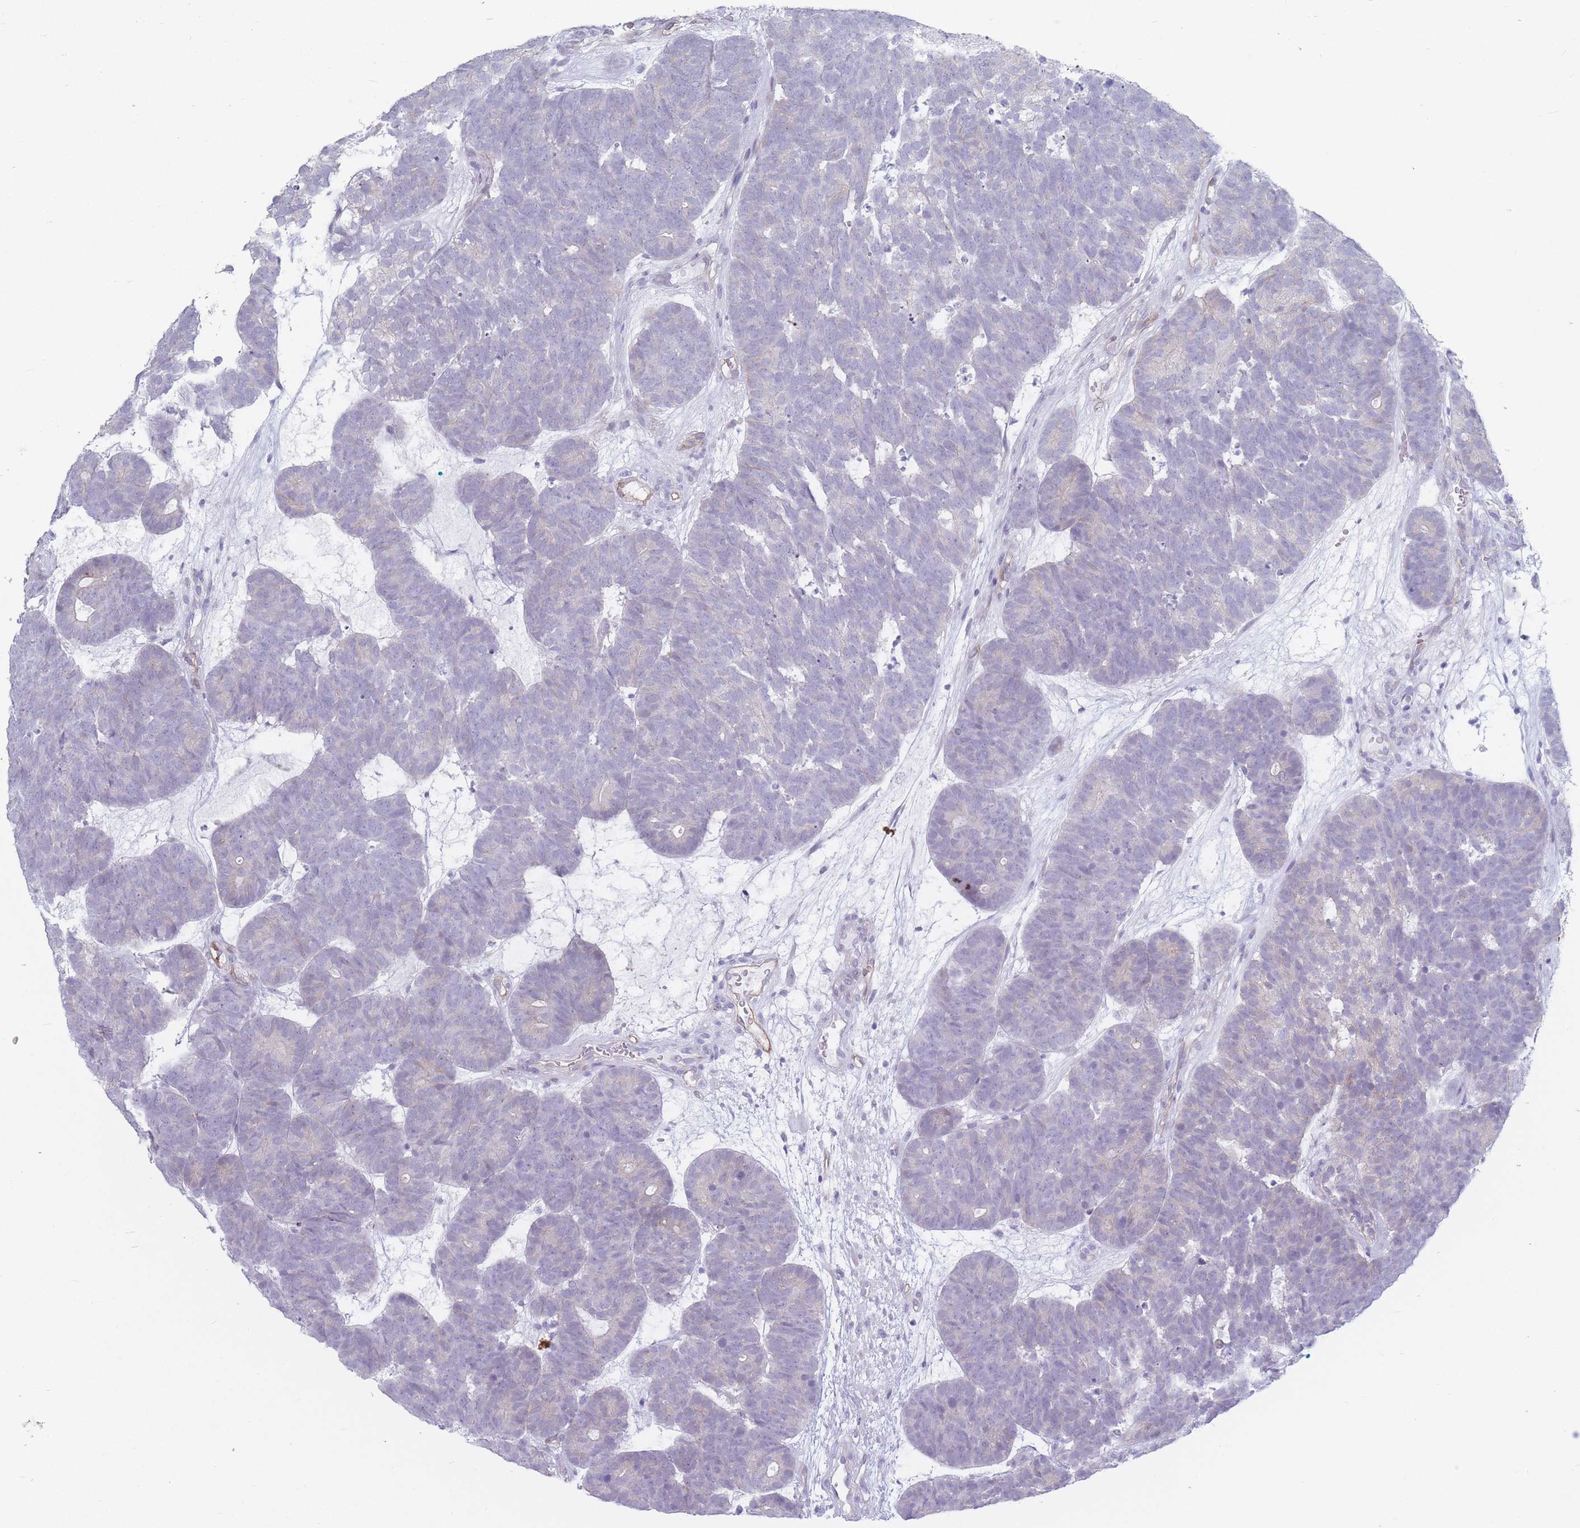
{"staining": {"intensity": "negative", "quantity": "none", "location": "none"}, "tissue": "head and neck cancer", "cell_type": "Tumor cells", "image_type": "cancer", "snomed": [{"axis": "morphology", "description": "Adenocarcinoma, NOS"}, {"axis": "topography", "description": "Head-Neck"}], "caption": "The immunohistochemistry micrograph has no significant expression in tumor cells of adenocarcinoma (head and neck) tissue.", "gene": "PLPP1", "patient": {"sex": "female", "age": 81}}